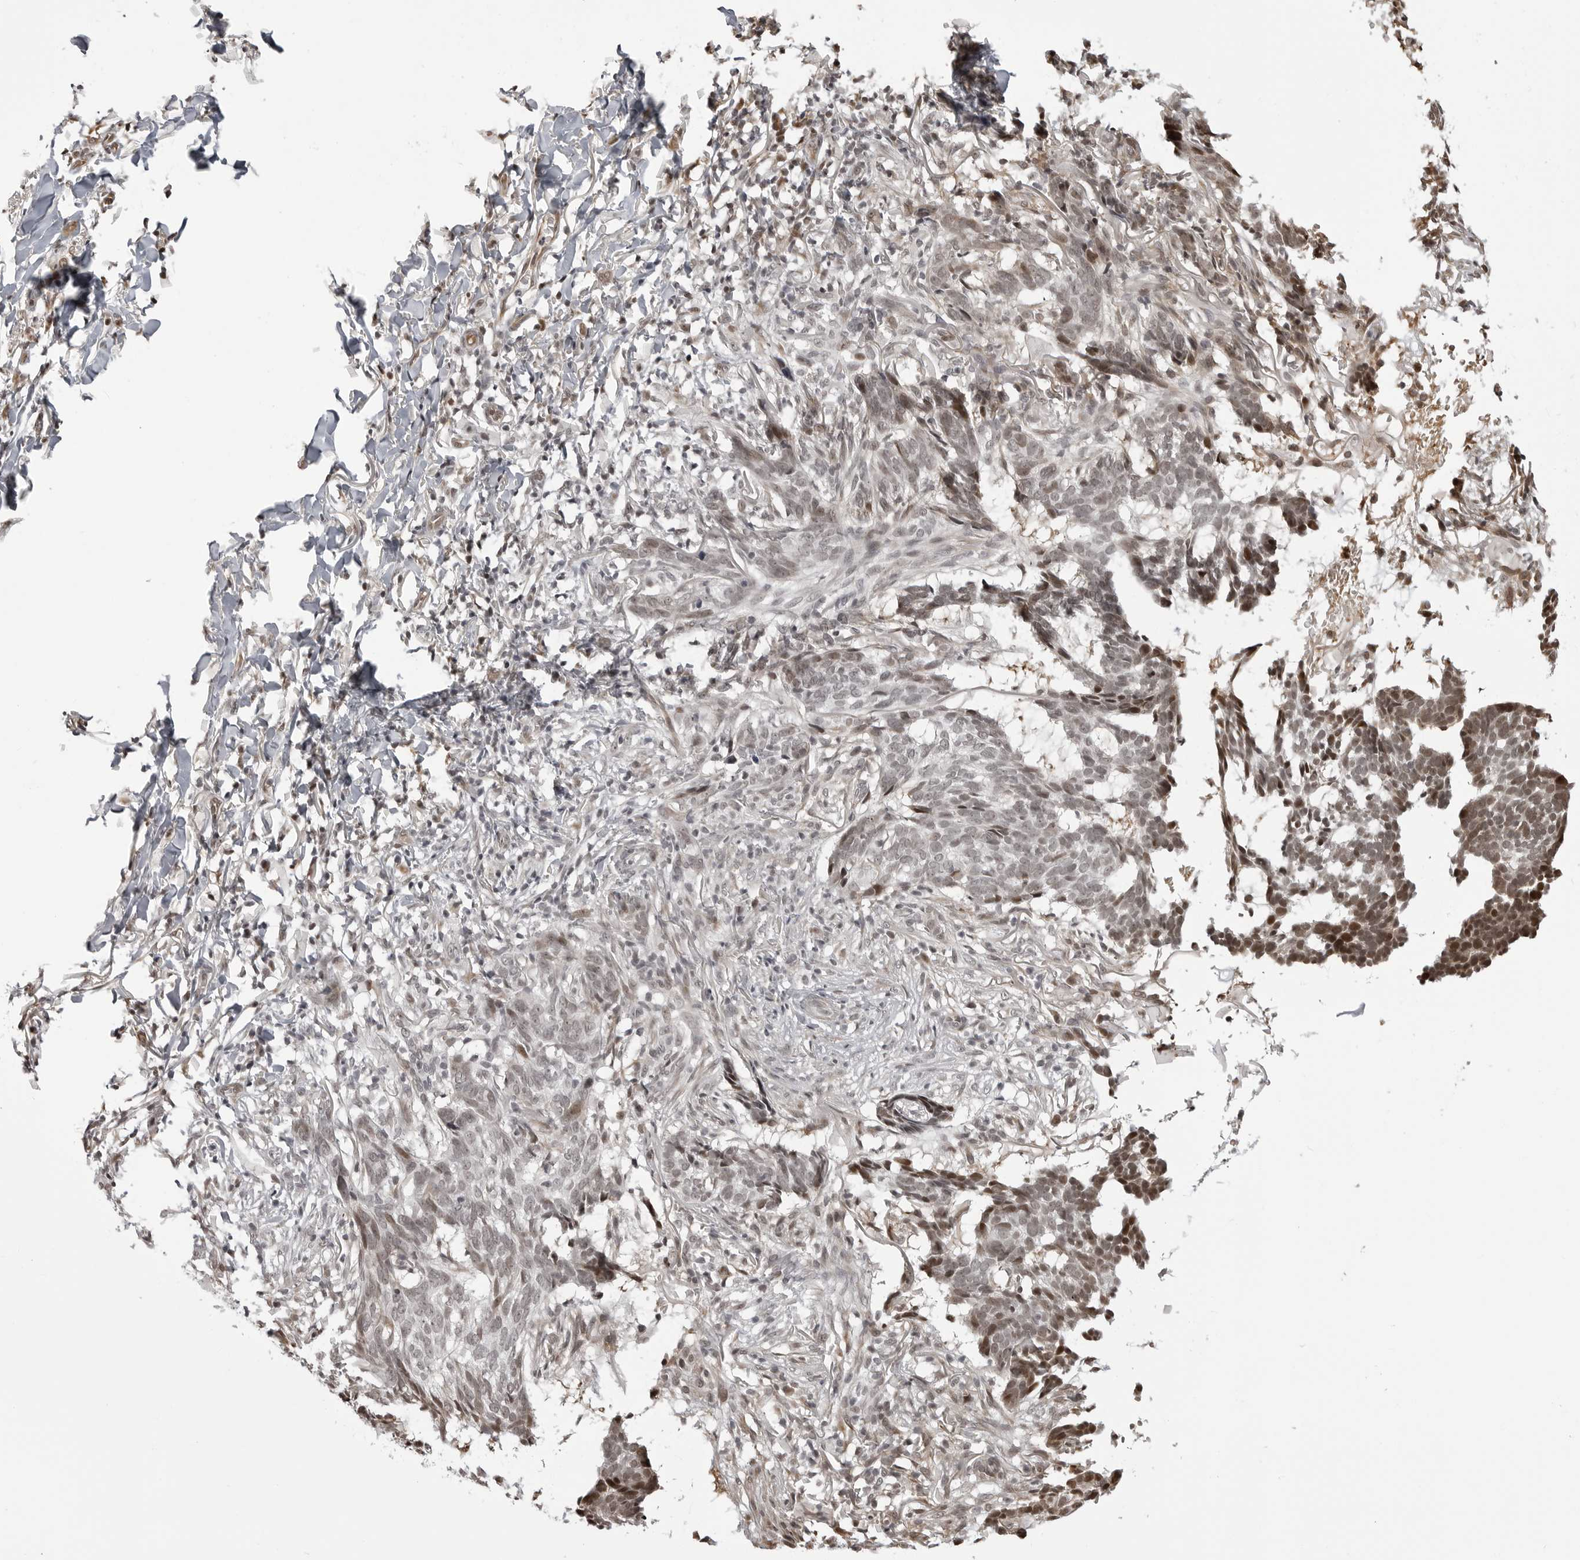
{"staining": {"intensity": "moderate", "quantity": "25%-75%", "location": "nuclear"}, "tissue": "skin cancer", "cell_type": "Tumor cells", "image_type": "cancer", "snomed": [{"axis": "morphology", "description": "Basal cell carcinoma"}, {"axis": "topography", "description": "Skin"}], "caption": "Tumor cells reveal medium levels of moderate nuclear positivity in about 25%-75% of cells in basal cell carcinoma (skin).", "gene": "PHF3", "patient": {"sex": "male", "age": 85}}